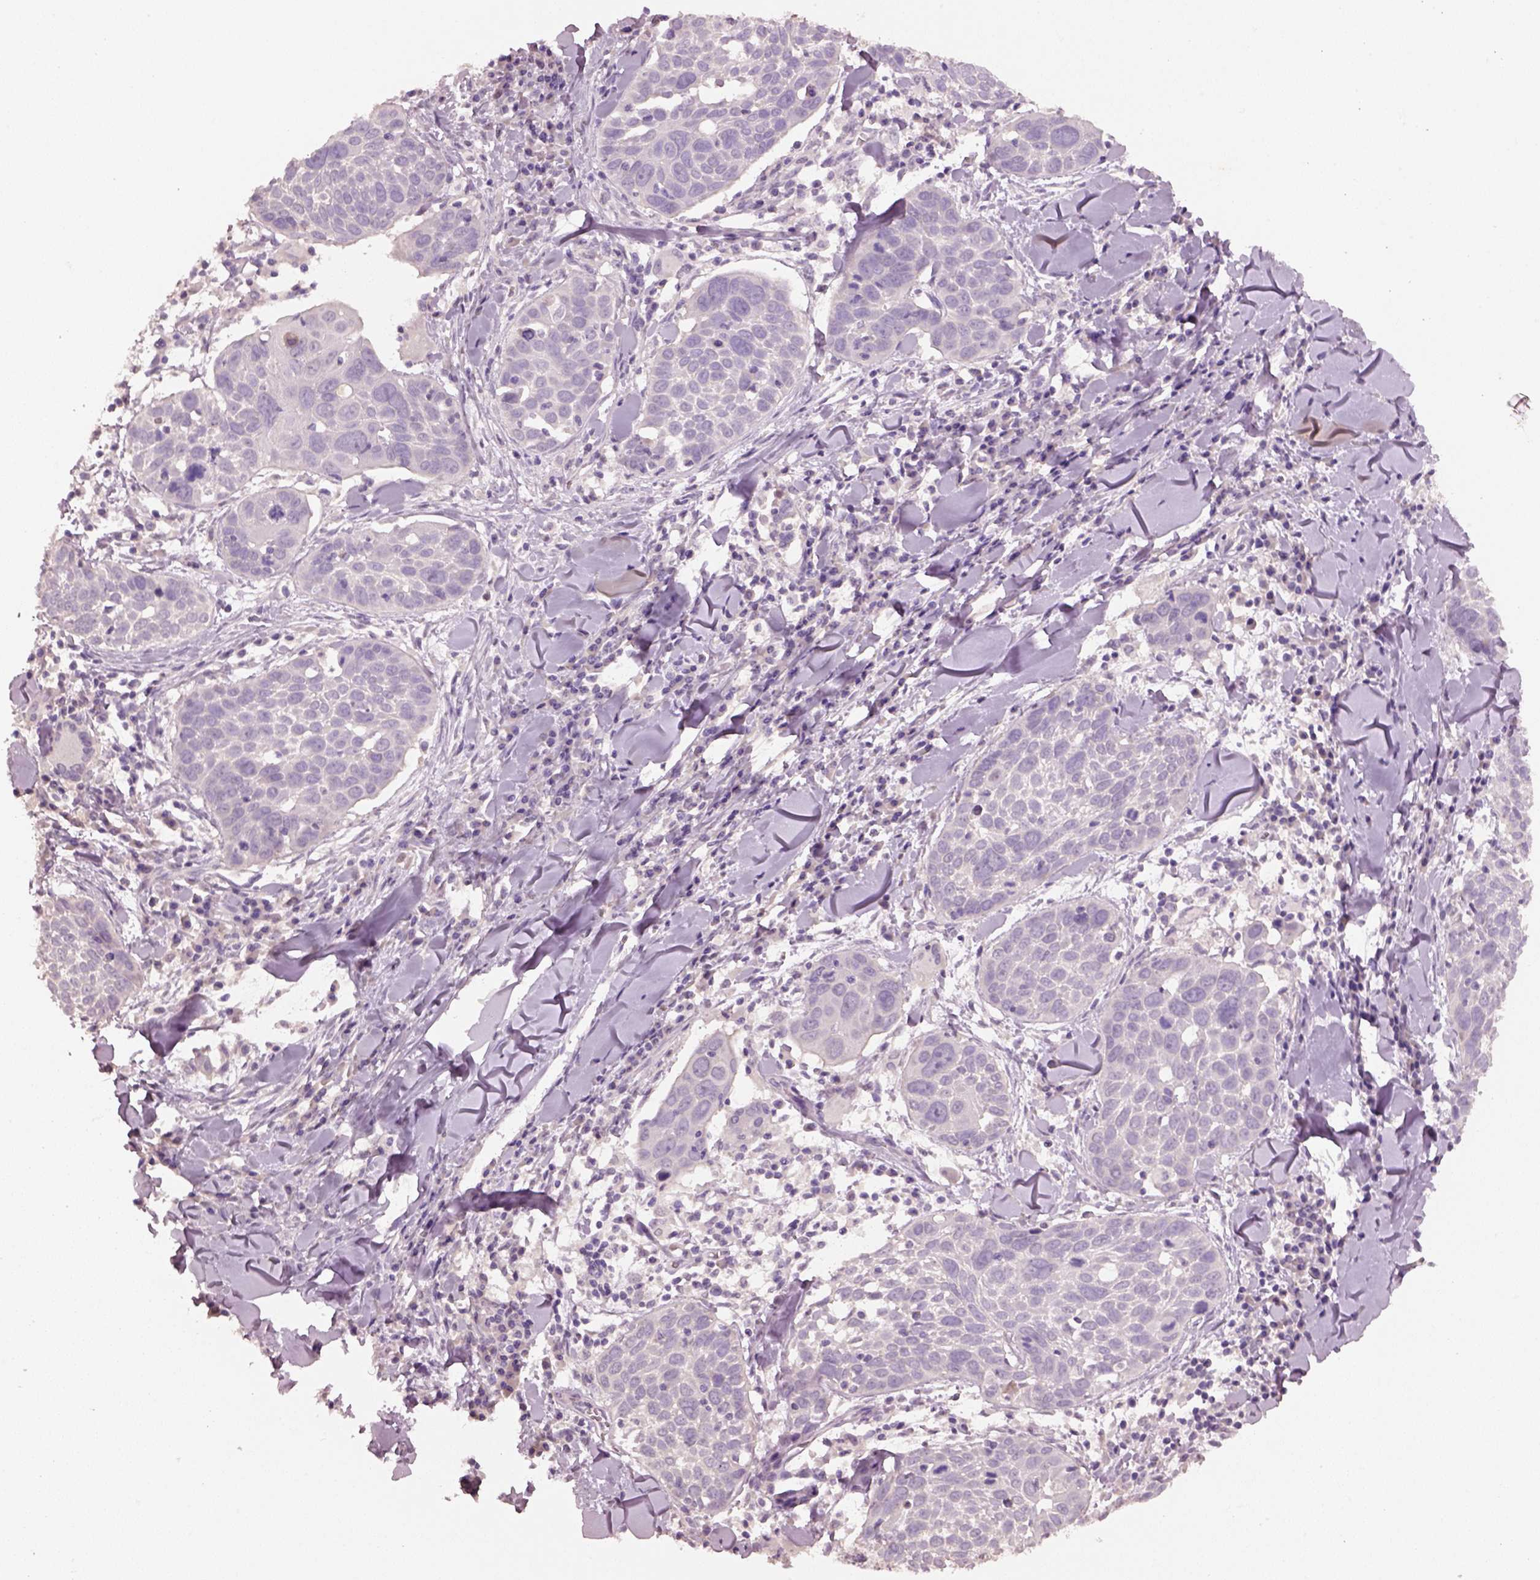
{"staining": {"intensity": "negative", "quantity": "none", "location": "none"}, "tissue": "lung cancer", "cell_type": "Tumor cells", "image_type": "cancer", "snomed": [{"axis": "morphology", "description": "Squamous cell carcinoma, NOS"}, {"axis": "topography", "description": "Lung"}], "caption": "Immunohistochemistry micrograph of squamous cell carcinoma (lung) stained for a protein (brown), which demonstrates no expression in tumor cells.", "gene": "KCNIP3", "patient": {"sex": "male", "age": 57}}